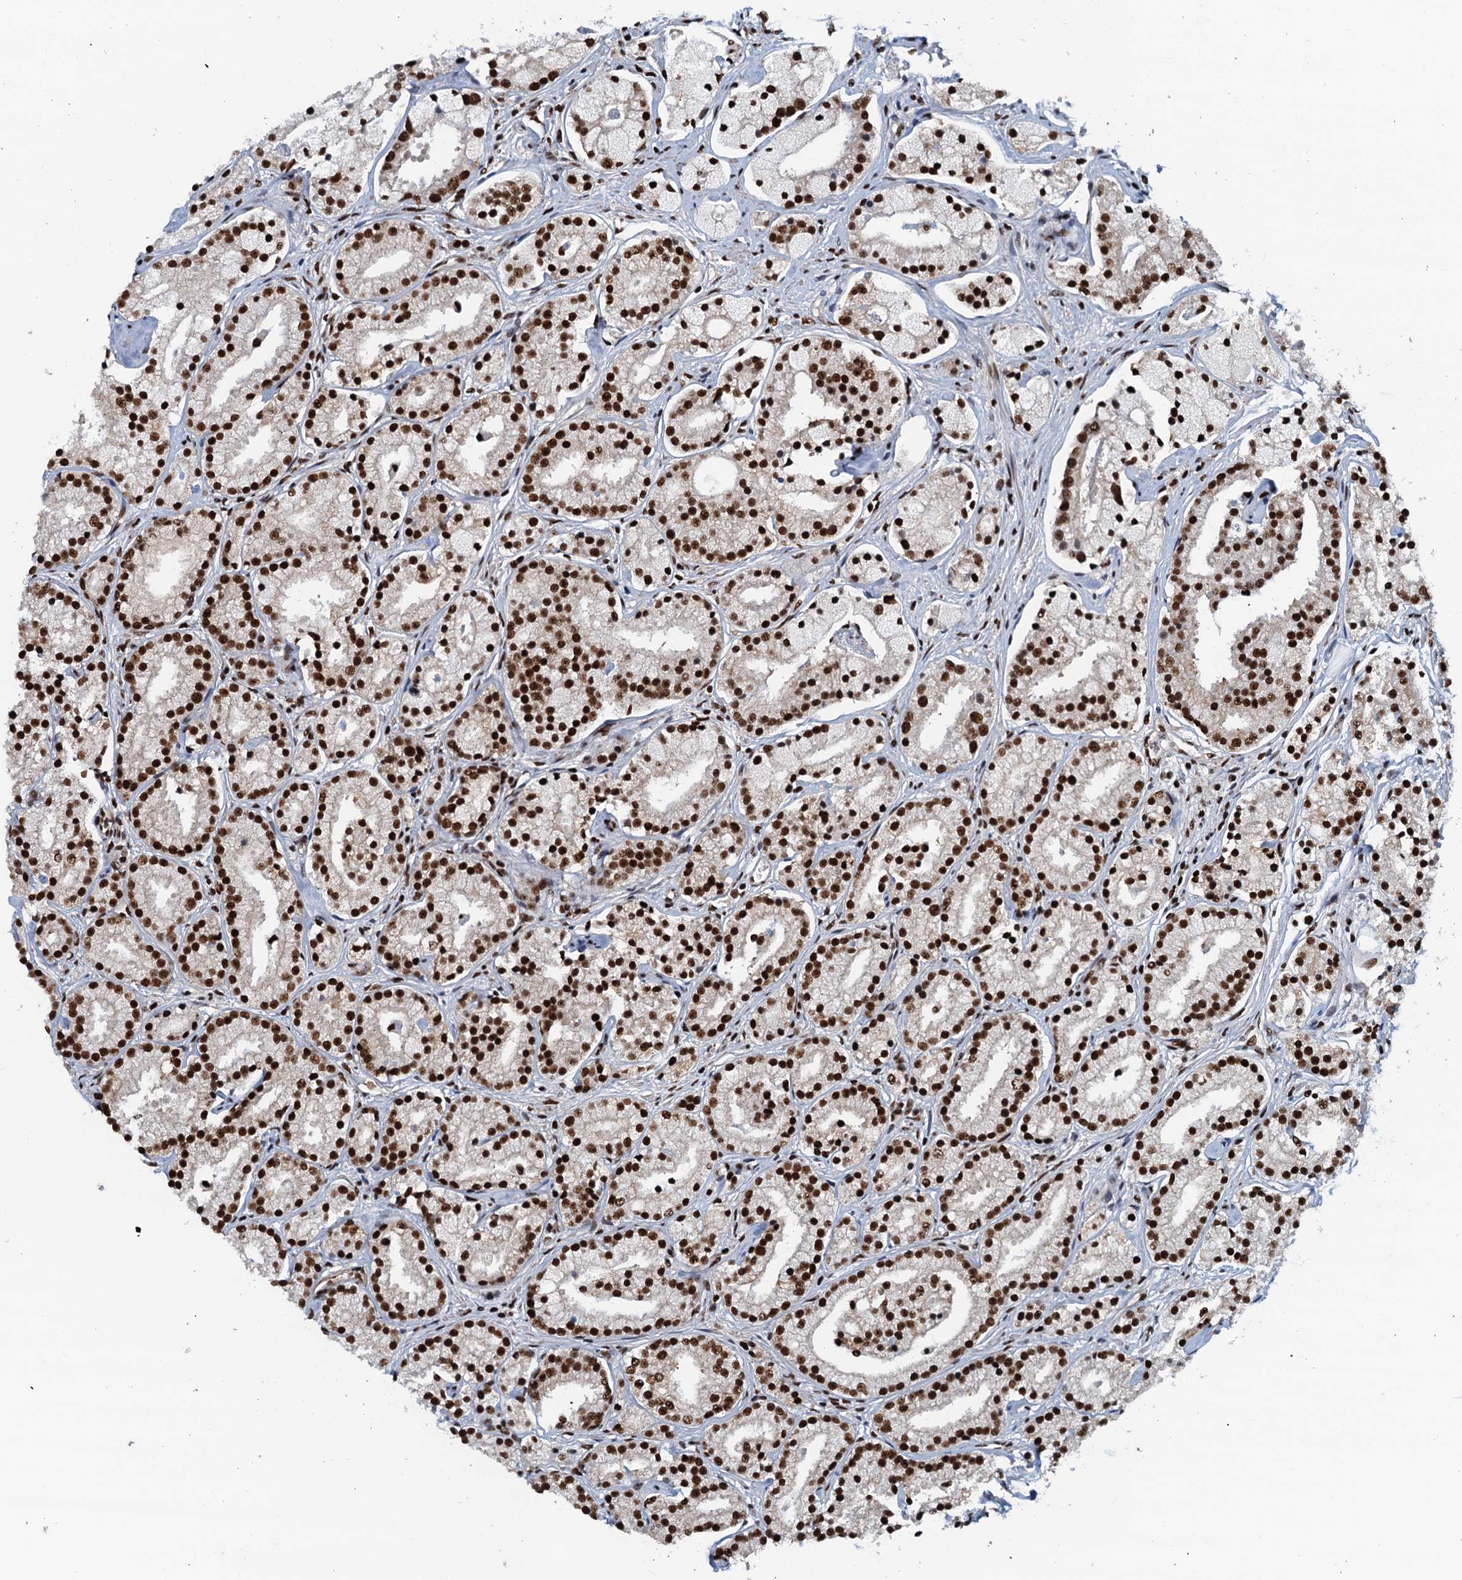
{"staining": {"intensity": "strong", "quantity": ">75%", "location": "nuclear"}, "tissue": "prostate cancer", "cell_type": "Tumor cells", "image_type": "cancer", "snomed": [{"axis": "morphology", "description": "Adenocarcinoma, High grade"}, {"axis": "topography", "description": "Prostate"}], "caption": "DAB immunohistochemical staining of prostate cancer (high-grade adenocarcinoma) reveals strong nuclear protein staining in approximately >75% of tumor cells.", "gene": "ZC3H18", "patient": {"sex": "male", "age": 69}}